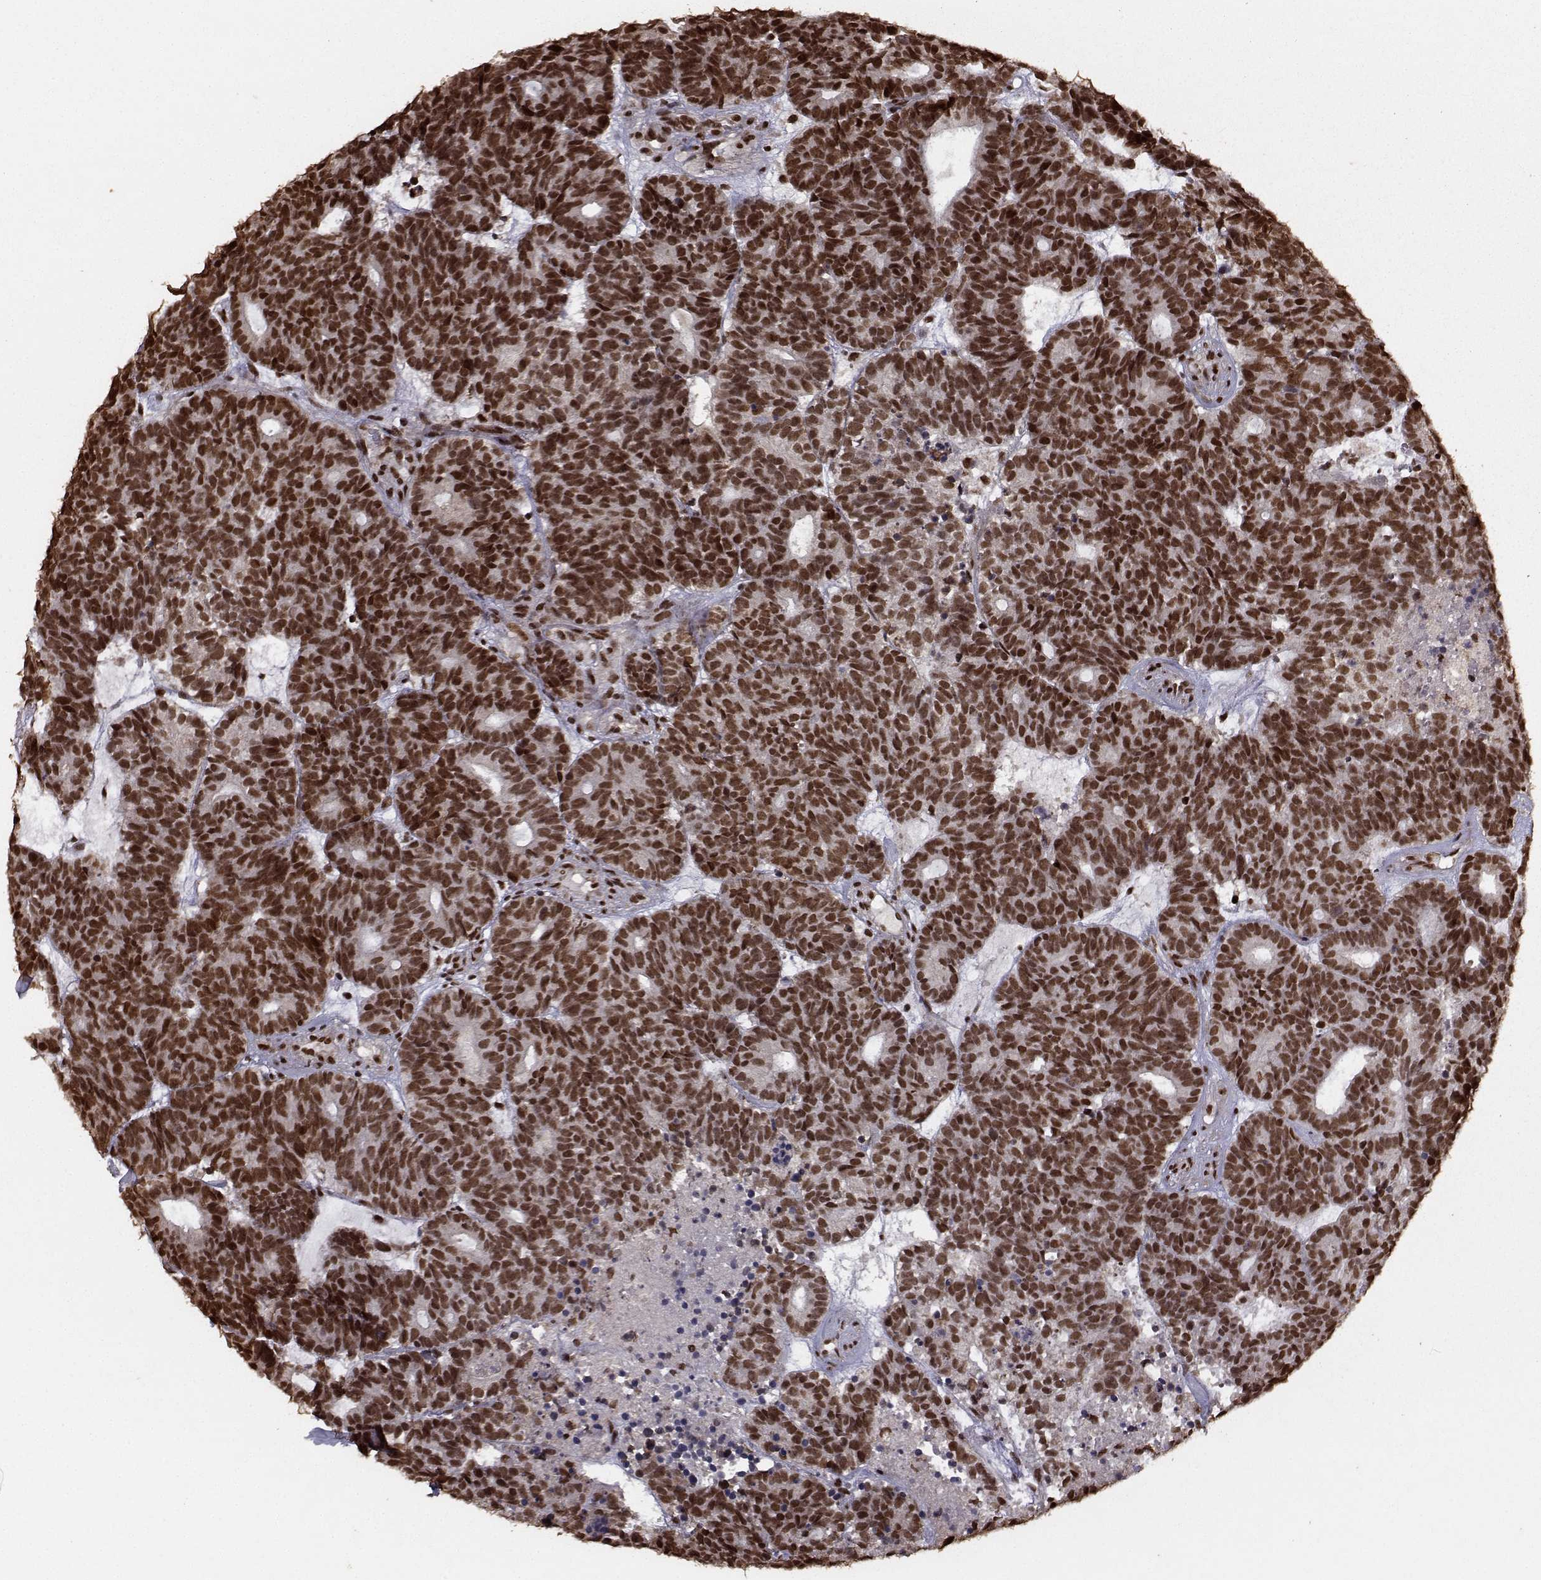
{"staining": {"intensity": "strong", "quantity": ">75%", "location": "nuclear"}, "tissue": "head and neck cancer", "cell_type": "Tumor cells", "image_type": "cancer", "snomed": [{"axis": "morphology", "description": "Adenocarcinoma, NOS"}, {"axis": "topography", "description": "Head-Neck"}], "caption": "Immunohistochemistry (IHC) image of head and neck cancer (adenocarcinoma) stained for a protein (brown), which exhibits high levels of strong nuclear expression in about >75% of tumor cells.", "gene": "SF1", "patient": {"sex": "female", "age": 81}}